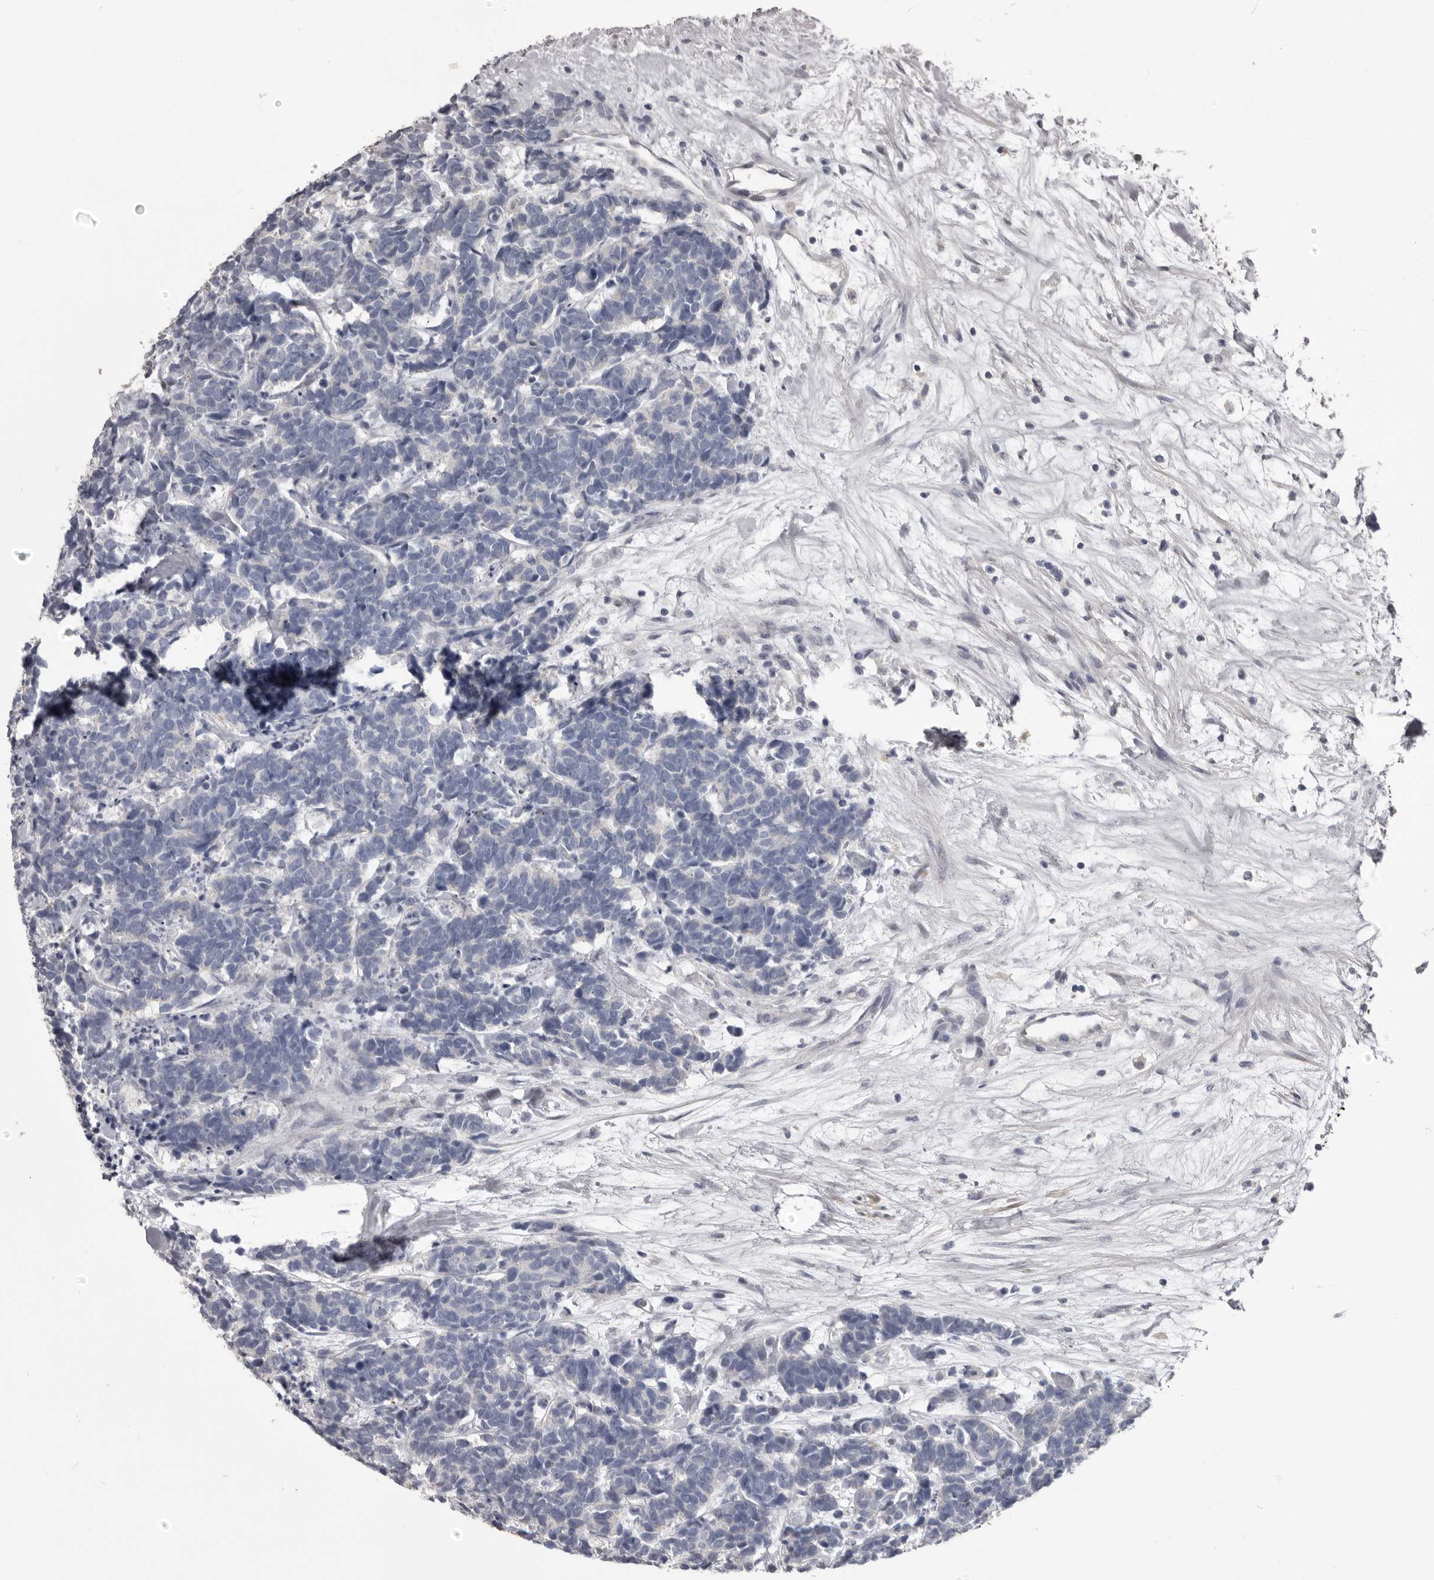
{"staining": {"intensity": "negative", "quantity": "none", "location": "none"}, "tissue": "carcinoid", "cell_type": "Tumor cells", "image_type": "cancer", "snomed": [{"axis": "morphology", "description": "Carcinoma, NOS"}, {"axis": "morphology", "description": "Carcinoid, malignant, NOS"}, {"axis": "topography", "description": "Urinary bladder"}], "caption": "Carcinoid was stained to show a protein in brown. There is no significant positivity in tumor cells.", "gene": "LPAR6", "patient": {"sex": "male", "age": 57}}